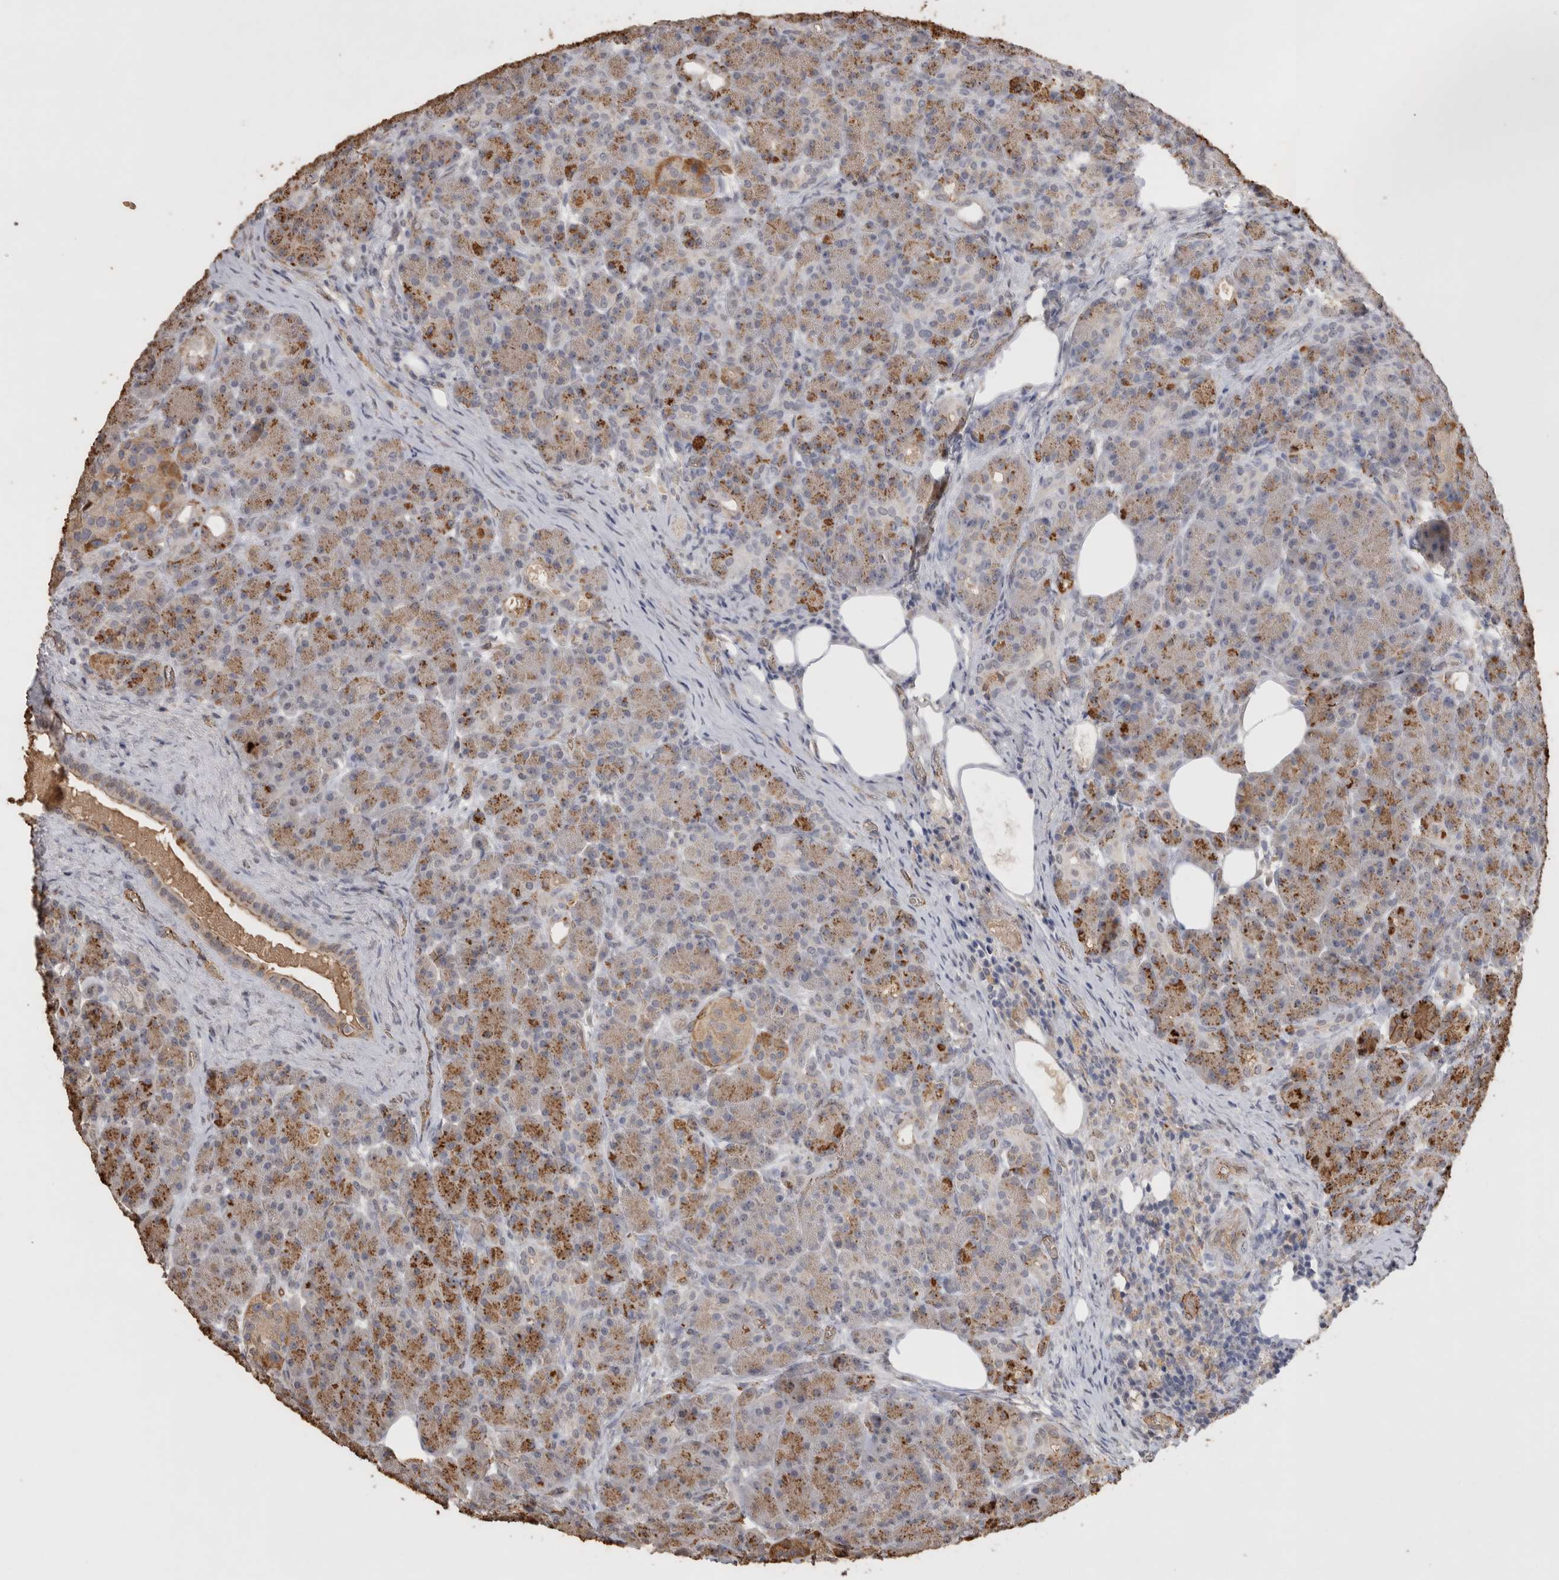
{"staining": {"intensity": "moderate", "quantity": ">75%", "location": "cytoplasmic/membranous"}, "tissue": "pancreas", "cell_type": "Exocrine glandular cells", "image_type": "normal", "snomed": [{"axis": "morphology", "description": "Normal tissue, NOS"}, {"axis": "topography", "description": "Pancreas"}], "caption": "Immunohistochemistry photomicrograph of normal pancreas: human pancreas stained using immunohistochemistry shows medium levels of moderate protein expression localized specifically in the cytoplasmic/membranous of exocrine glandular cells, appearing as a cytoplasmic/membranous brown color.", "gene": "IL27", "patient": {"sex": "male", "age": 63}}